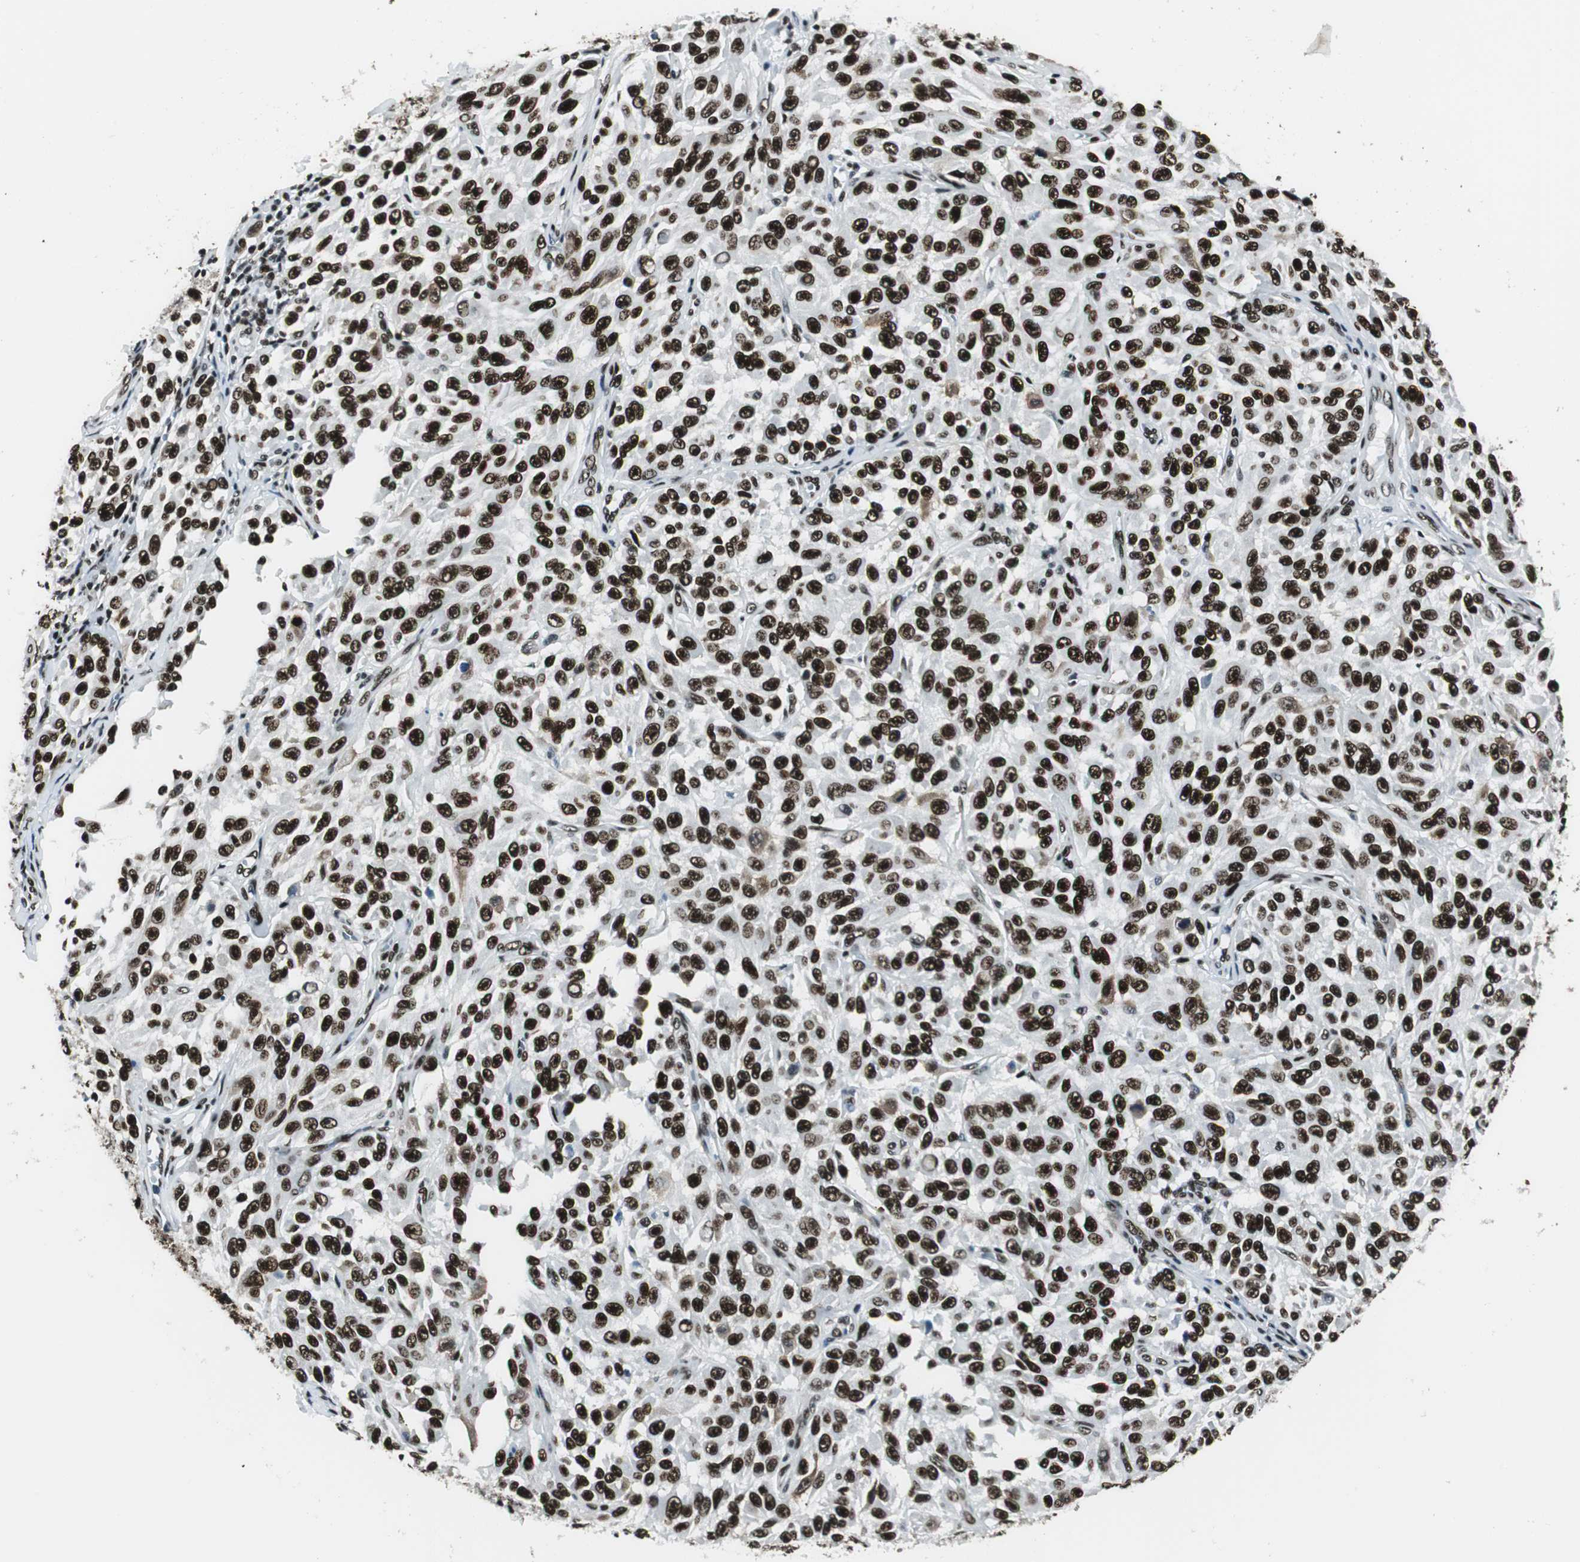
{"staining": {"intensity": "strong", "quantity": ">75%", "location": "nuclear"}, "tissue": "melanoma", "cell_type": "Tumor cells", "image_type": "cancer", "snomed": [{"axis": "morphology", "description": "Malignant melanoma, NOS"}, {"axis": "topography", "description": "Skin"}], "caption": "DAB (3,3'-diaminobenzidine) immunohistochemical staining of melanoma exhibits strong nuclear protein positivity in about >75% of tumor cells. Using DAB (3,3'-diaminobenzidine) (brown) and hematoxylin (blue) stains, captured at high magnification using brightfield microscopy.", "gene": "MEF2D", "patient": {"sex": "male", "age": 30}}